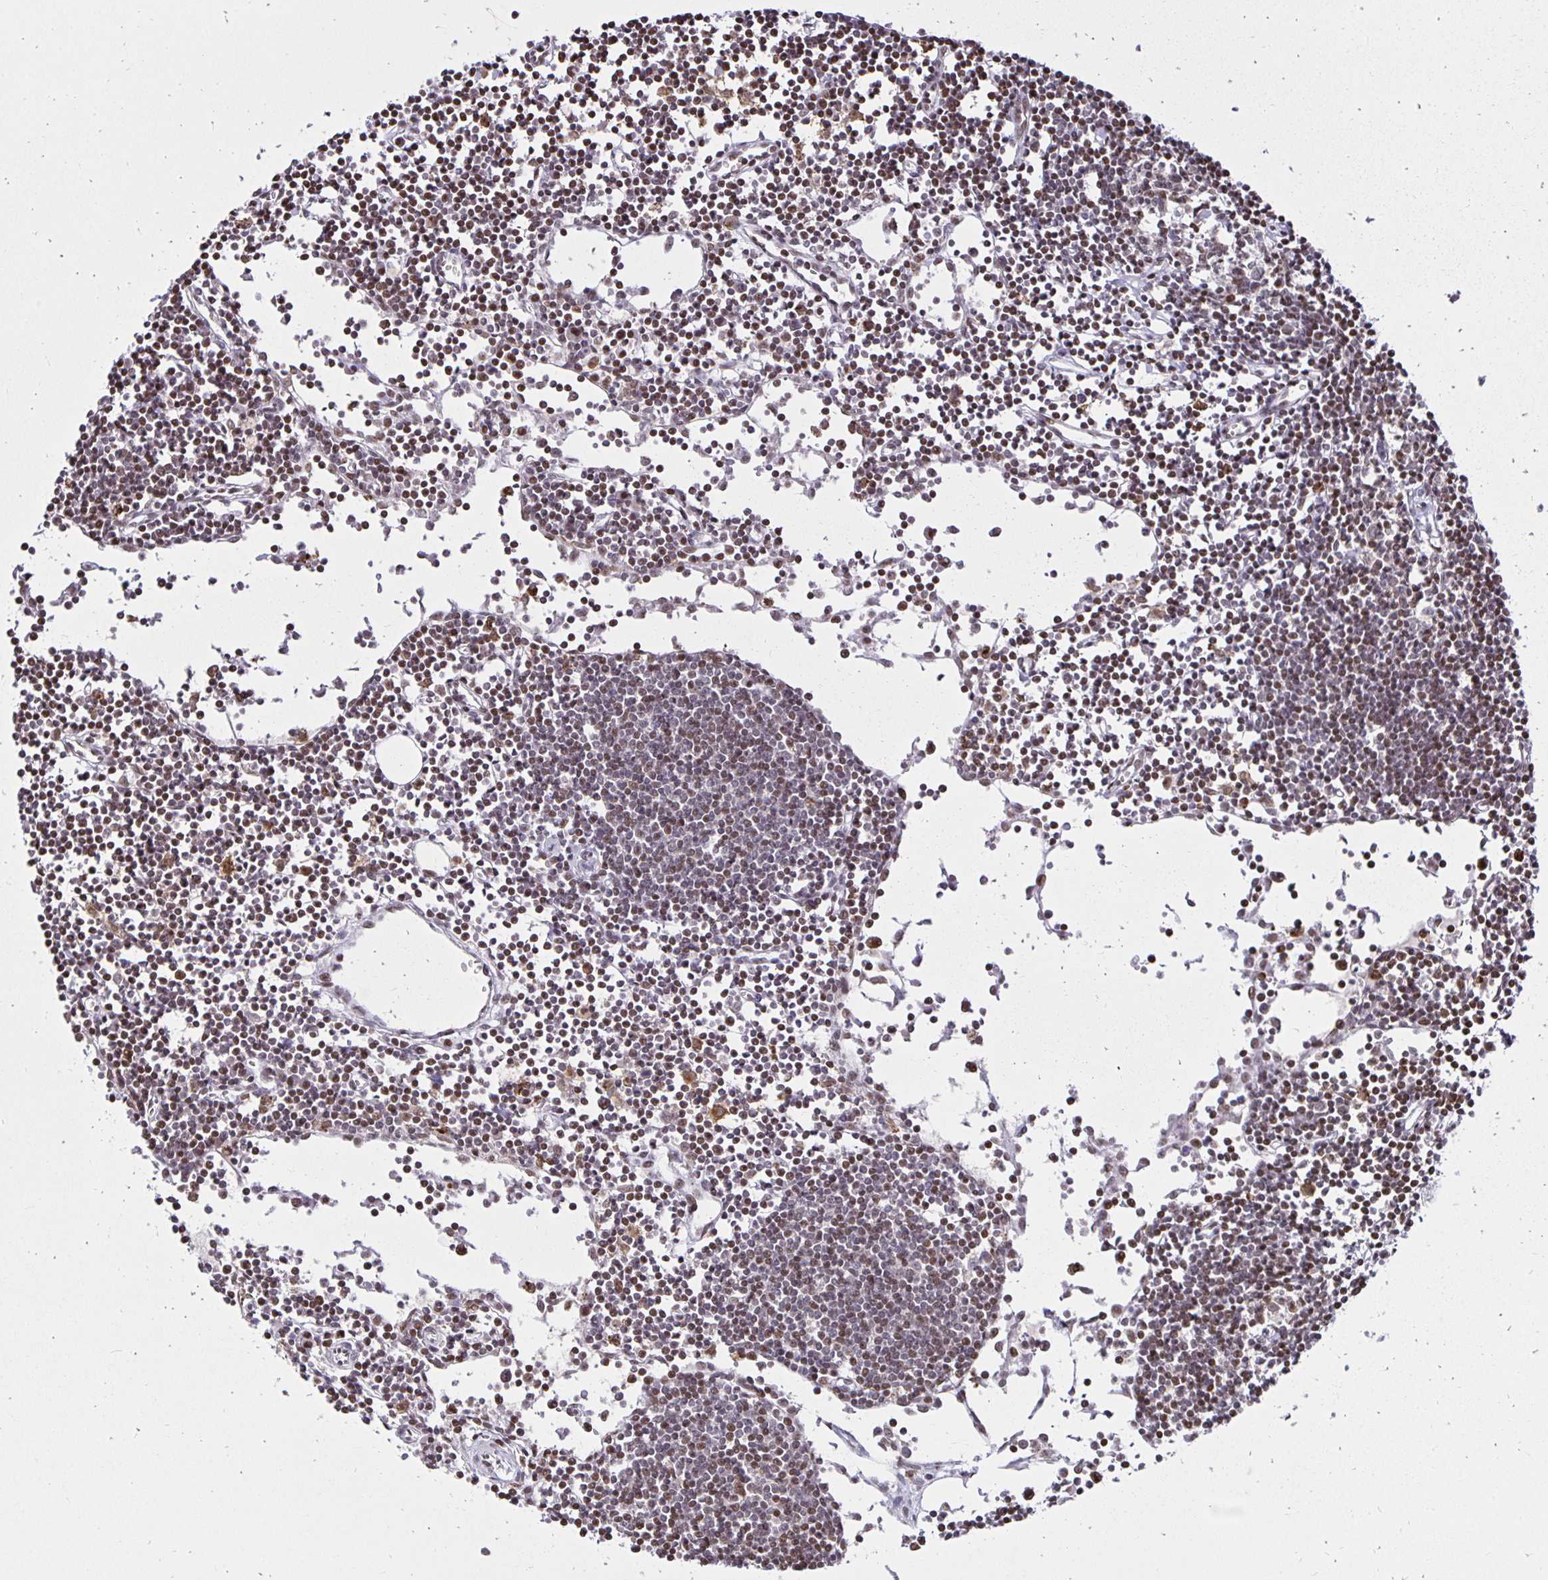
{"staining": {"intensity": "moderate", "quantity": "25%-75%", "location": "nuclear"}, "tissue": "lymph node", "cell_type": "Germinal center cells", "image_type": "normal", "snomed": [{"axis": "morphology", "description": "Normal tissue, NOS"}, {"axis": "topography", "description": "Lymph node"}], "caption": "Immunohistochemical staining of benign human lymph node shows 25%-75% levels of moderate nuclear protein positivity in about 25%-75% of germinal center cells. (DAB (3,3'-diaminobenzidine) = brown stain, brightfield microscopy at high magnification).", "gene": "ZNF579", "patient": {"sex": "female", "age": 65}}